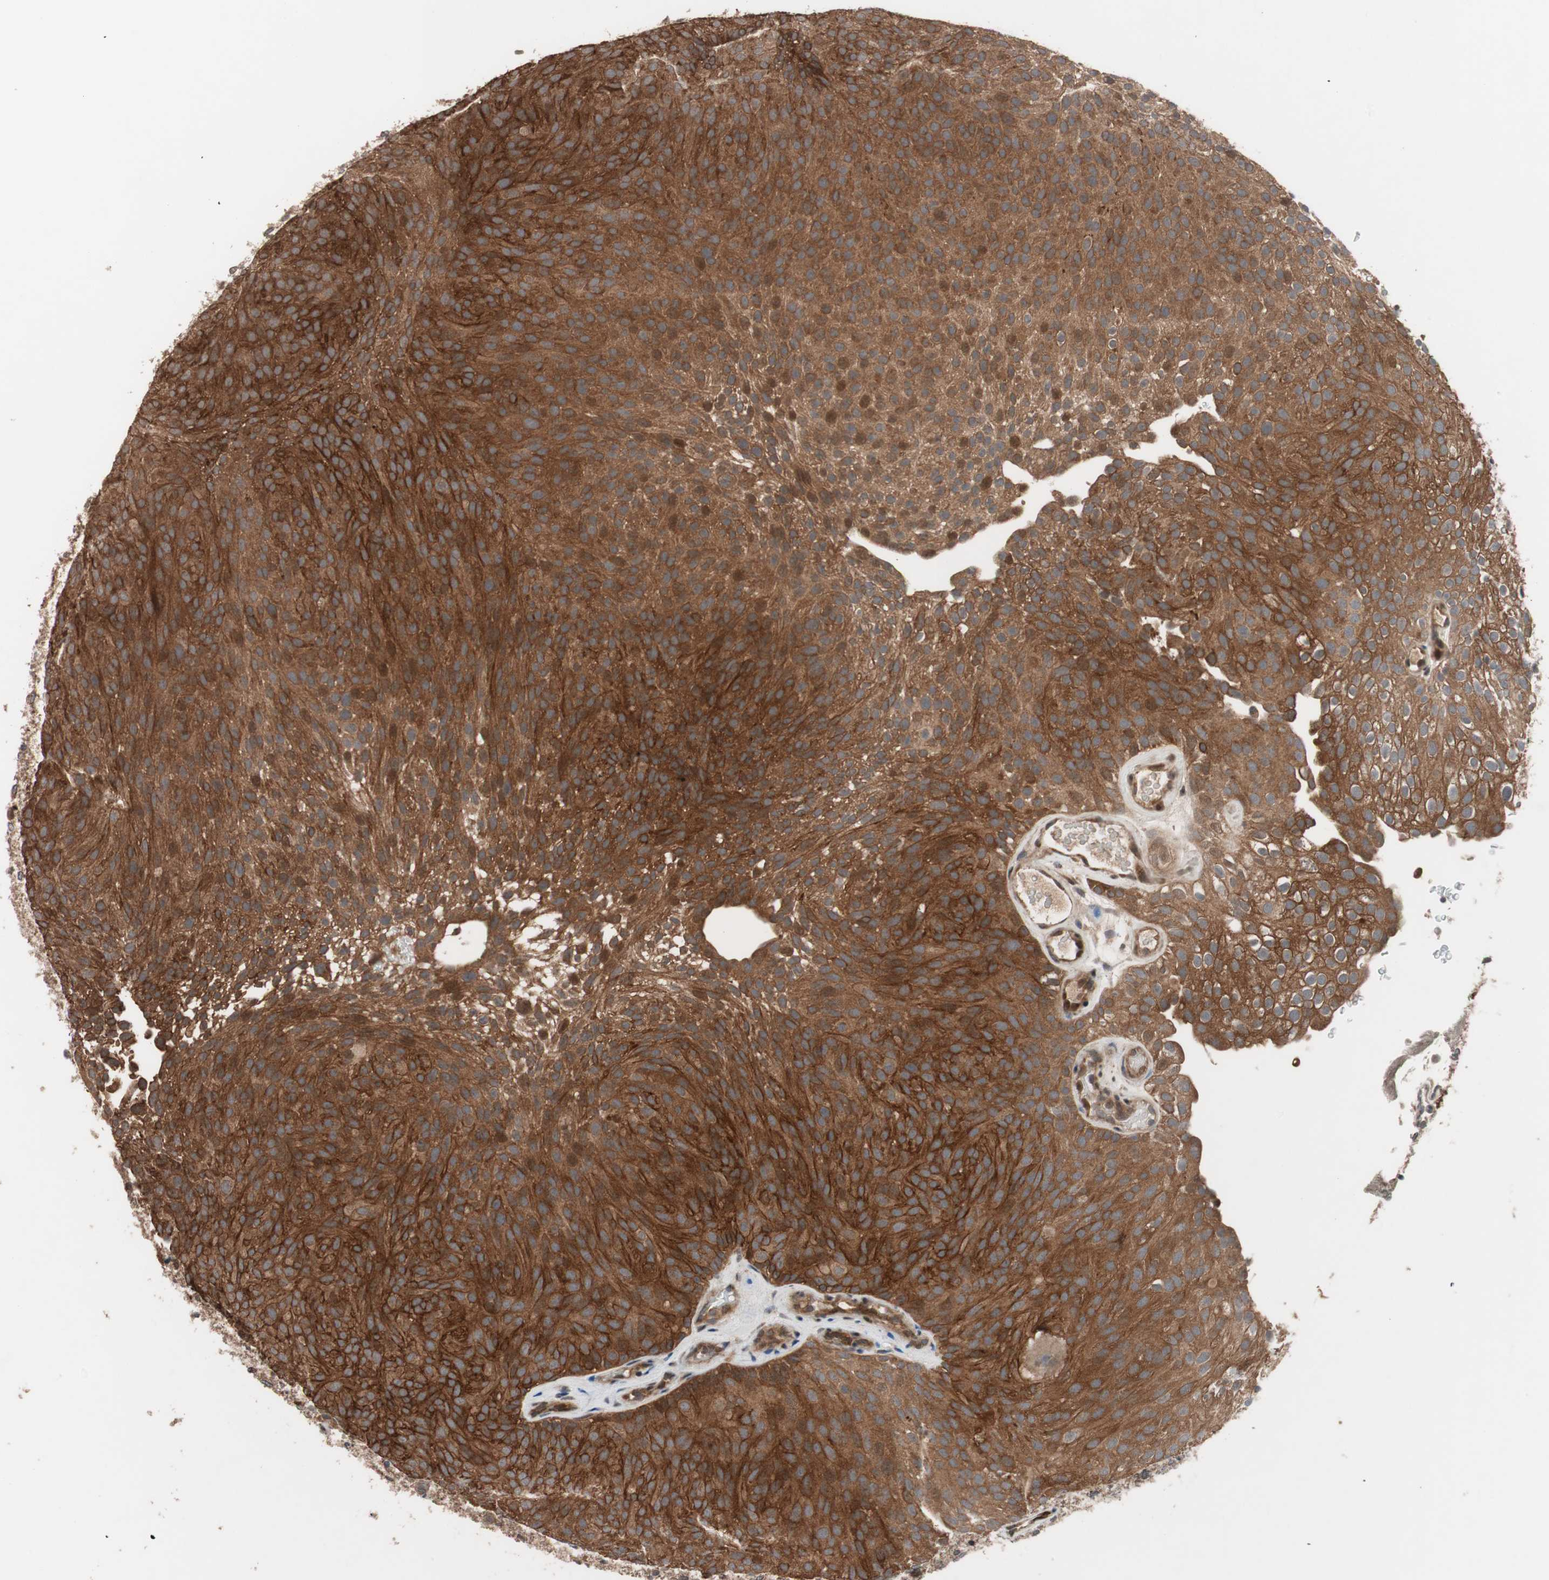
{"staining": {"intensity": "strong", "quantity": ">75%", "location": "cytoplasmic/membranous,nuclear"}, "tissue": "urothelial cancer", "cell_type": "Tumor cells", "image_type": "cancer", "snomed": [{"axis": "morphology", "description": "Urothelial carcinoma, Low grade"}, {"axis": "topography", "description": "Urinary bladder"}], "caption": "Low-grade urothelial carcinoma was stained to show a protein in brown. There is high levels of strong cytoplasmic/membranous and nuclear expression in about >75% of tumor cells.", "gene": "NF2", "patient": {"sex": "male", "age": 78}}